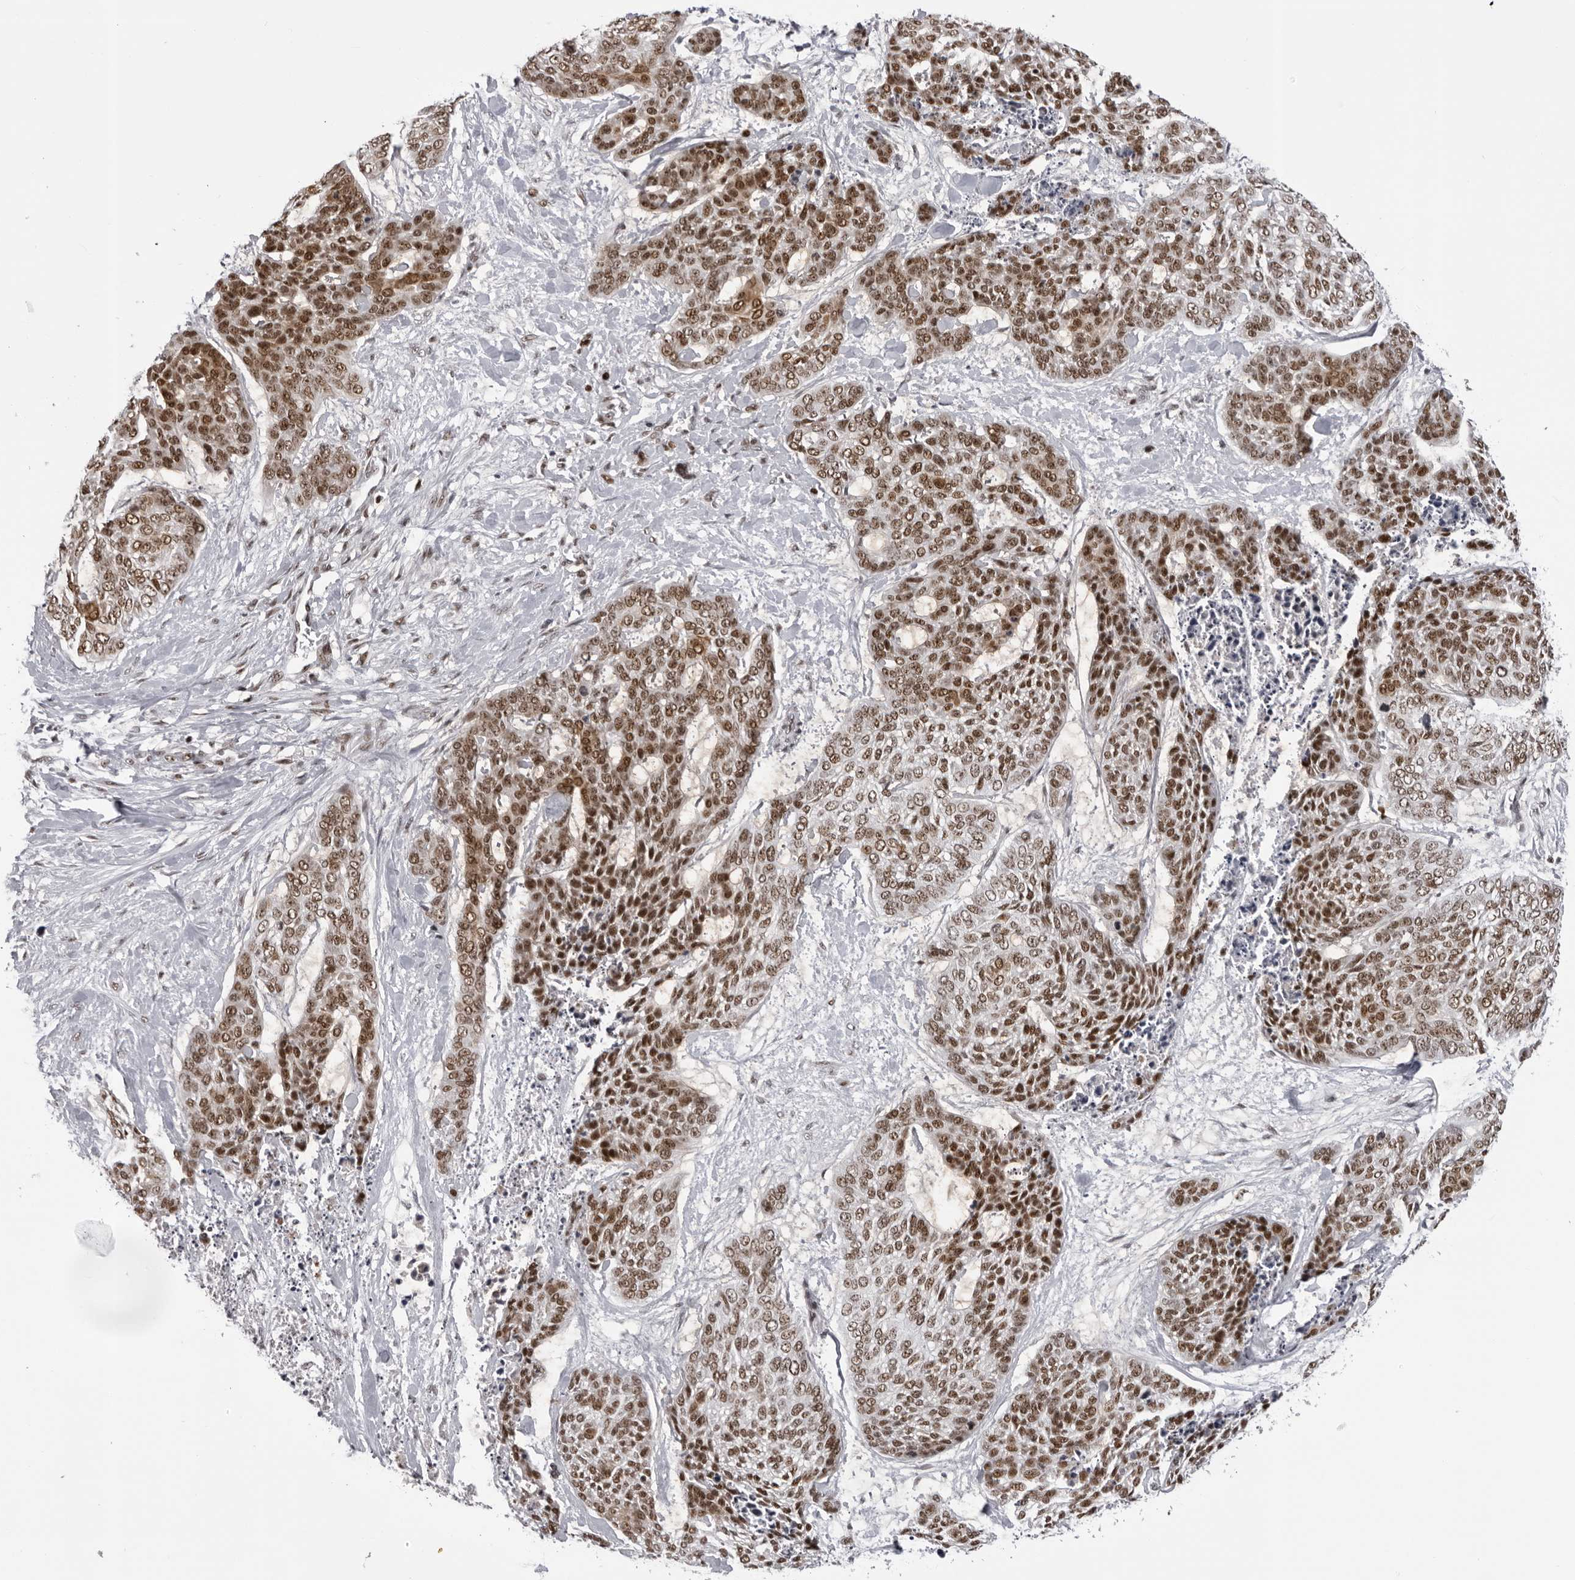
{"staining": {"intensity": "moderate", "quantity": ">75%", "location": "nuclear"}, "tissue": "skin cancer", "cell_type": "Tumor cells", "image_type": "cancer", "snomed": [{"axis": "morphology", "description": "Basal cell carcinoma"}, {"axis": "topography", "description": "Skin"}], "caption": "High-power microscopy captured an IHC micrograph of basal cell carcinoma (skin), revealing moderate nuclear positivity in approximately >75% of tumor cells.", "gene": "HEXIM2", "patient": {"sex": "female", "age": 64}}